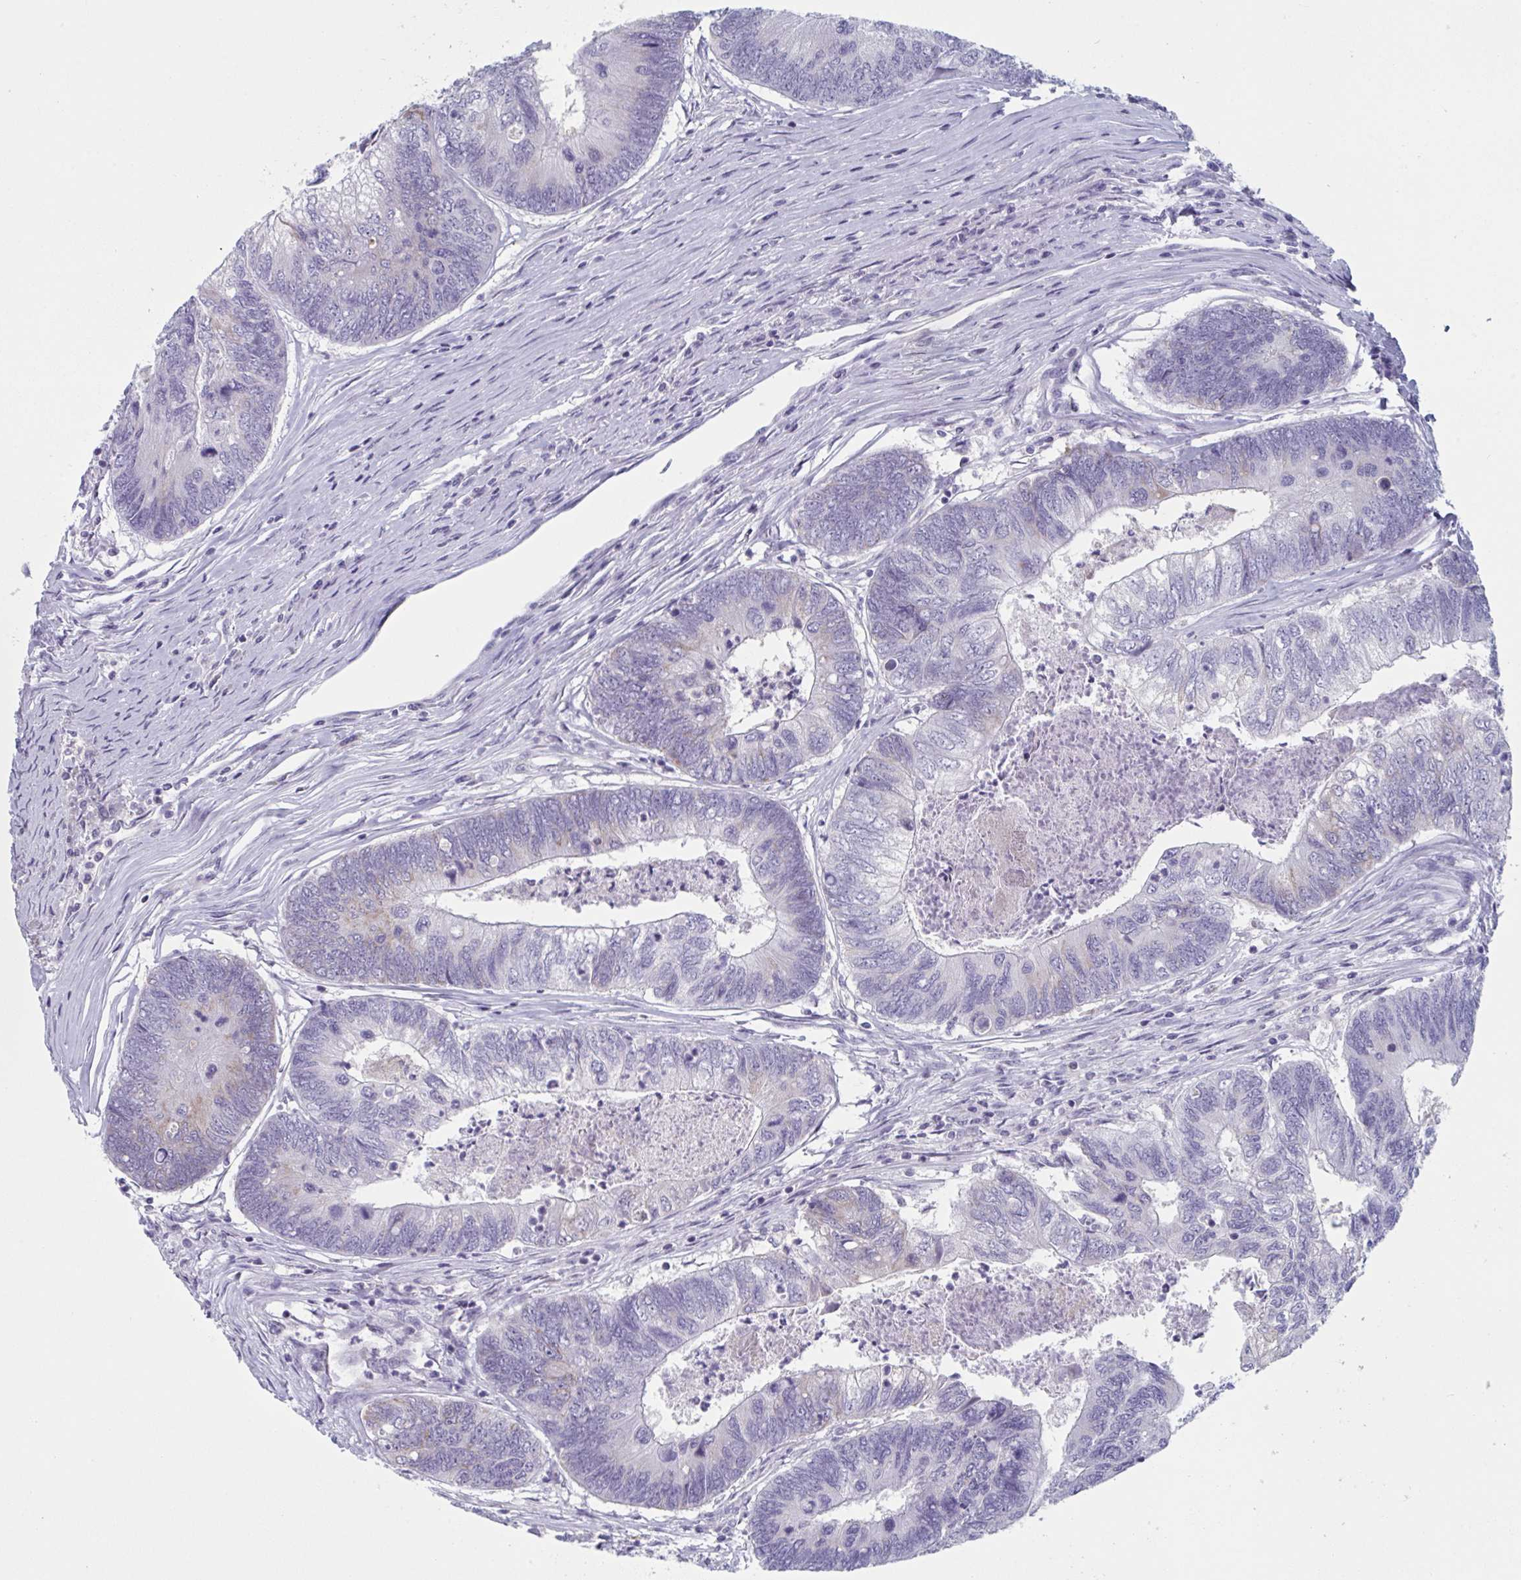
{"staining": {"intensity": "weak", "quantity": "<25%", "location": "cytoplasmic/membranous"}, "tissue": "colorectal cancer", "cell_type": "Tumor cells", "image_type": "cancer", "snomed": [{"axis": "morphology", "description": "Adenocarcinoma, NOS"}, {"axis": "topography", "description": "Colon"}], "caption": "Tumor cells are negative for brown protein staining in colorectal cancer (adenocarcinoma).", "gene": "NDUFC2", "patient": {"sex": "female", "age": 67}}